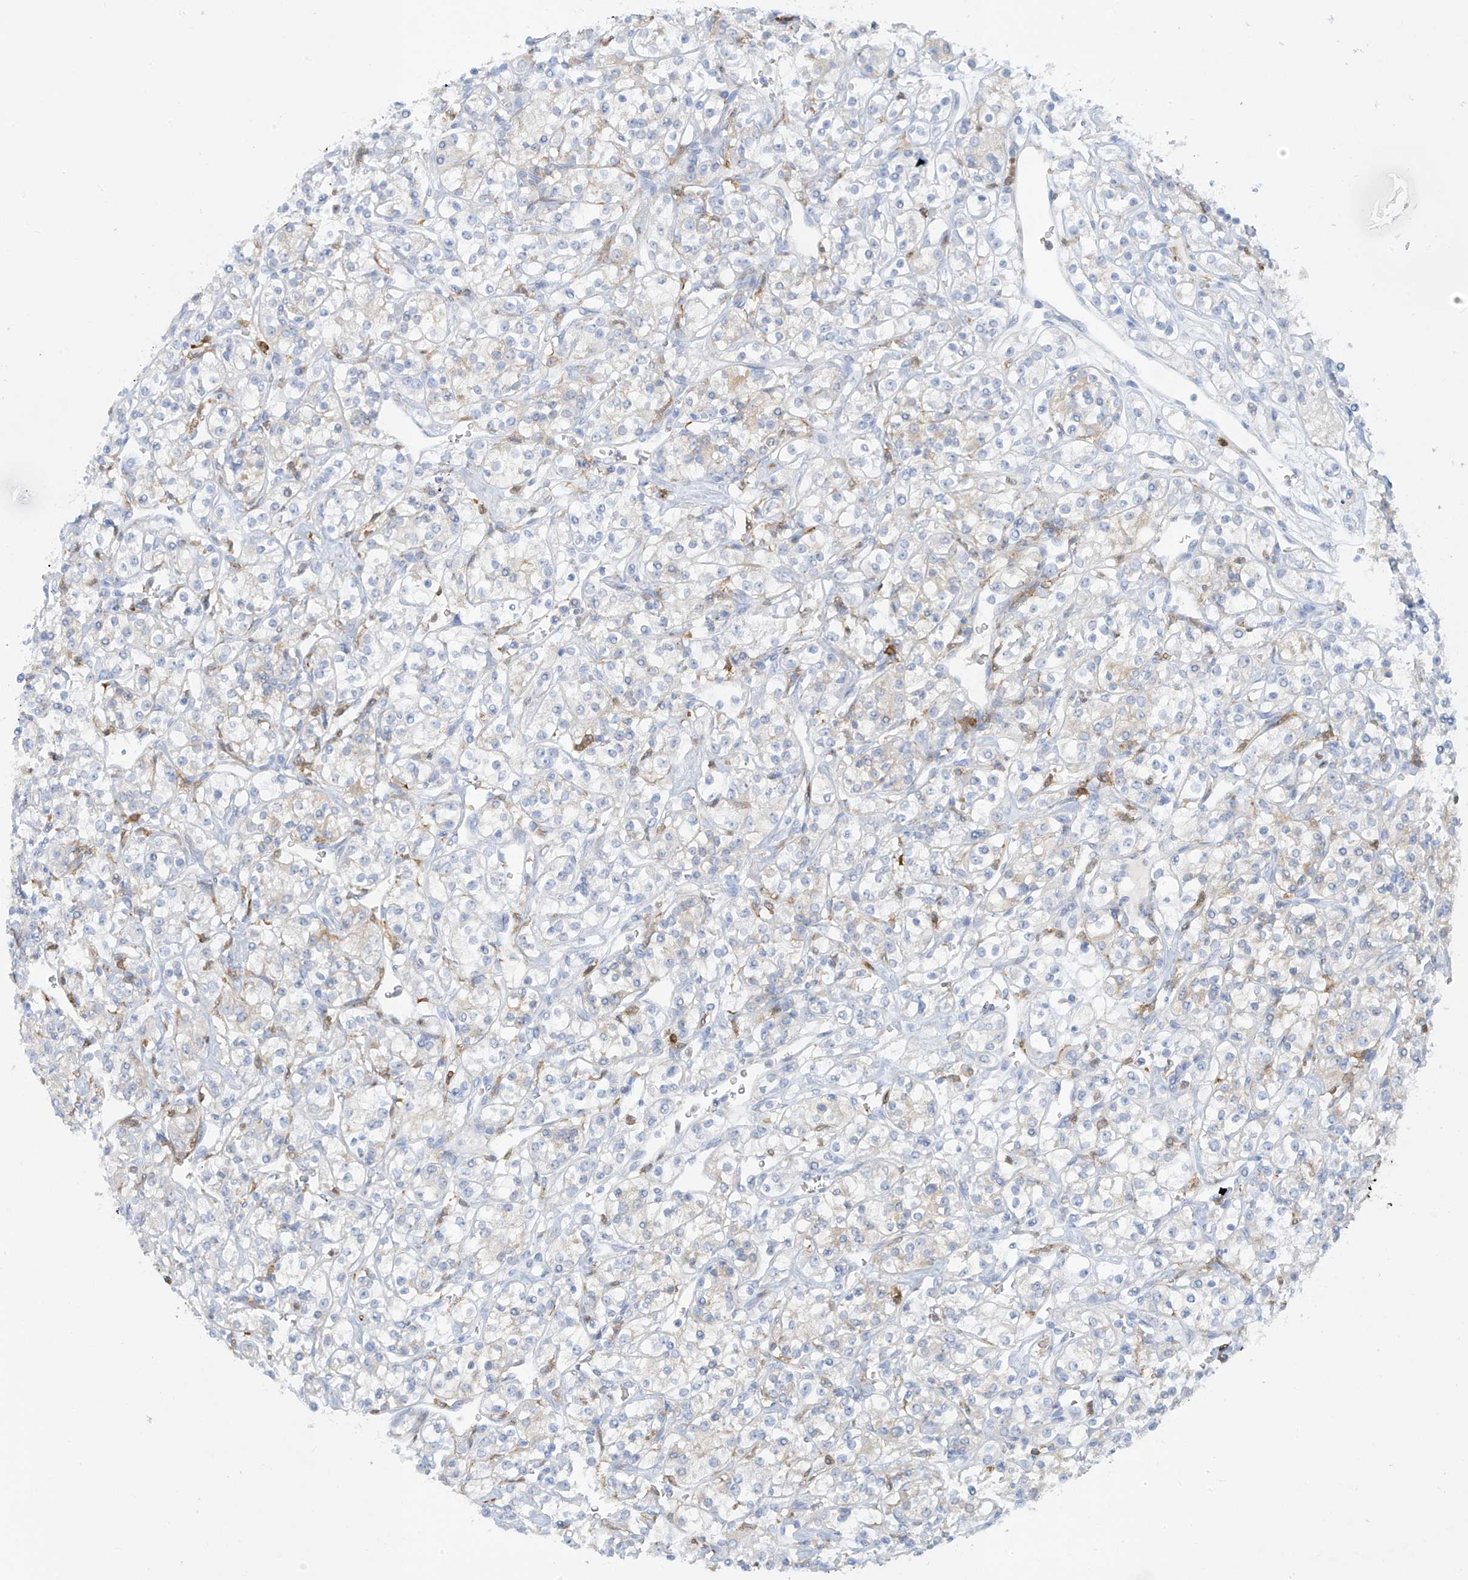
{"staining": {"intensity": "negative", "quantity": "none", "location": "none"}, "tissue": "renal cancer", "cell_type": "Tumor cells", "image_type": "cancer", "snomed": [{"axis": "morphology", "description": "Adenocarcinoma, NOS"}, {"axis": "topography", "description": "Kidney"}], "caption": "This is a histopathology image of immunohistochemistry (IHC) staining of renal adenocarcinoma, which shows no expression in tumor cells.", "gene": "TRMT2B", "patient": {"sex": "male", "age": 77}}